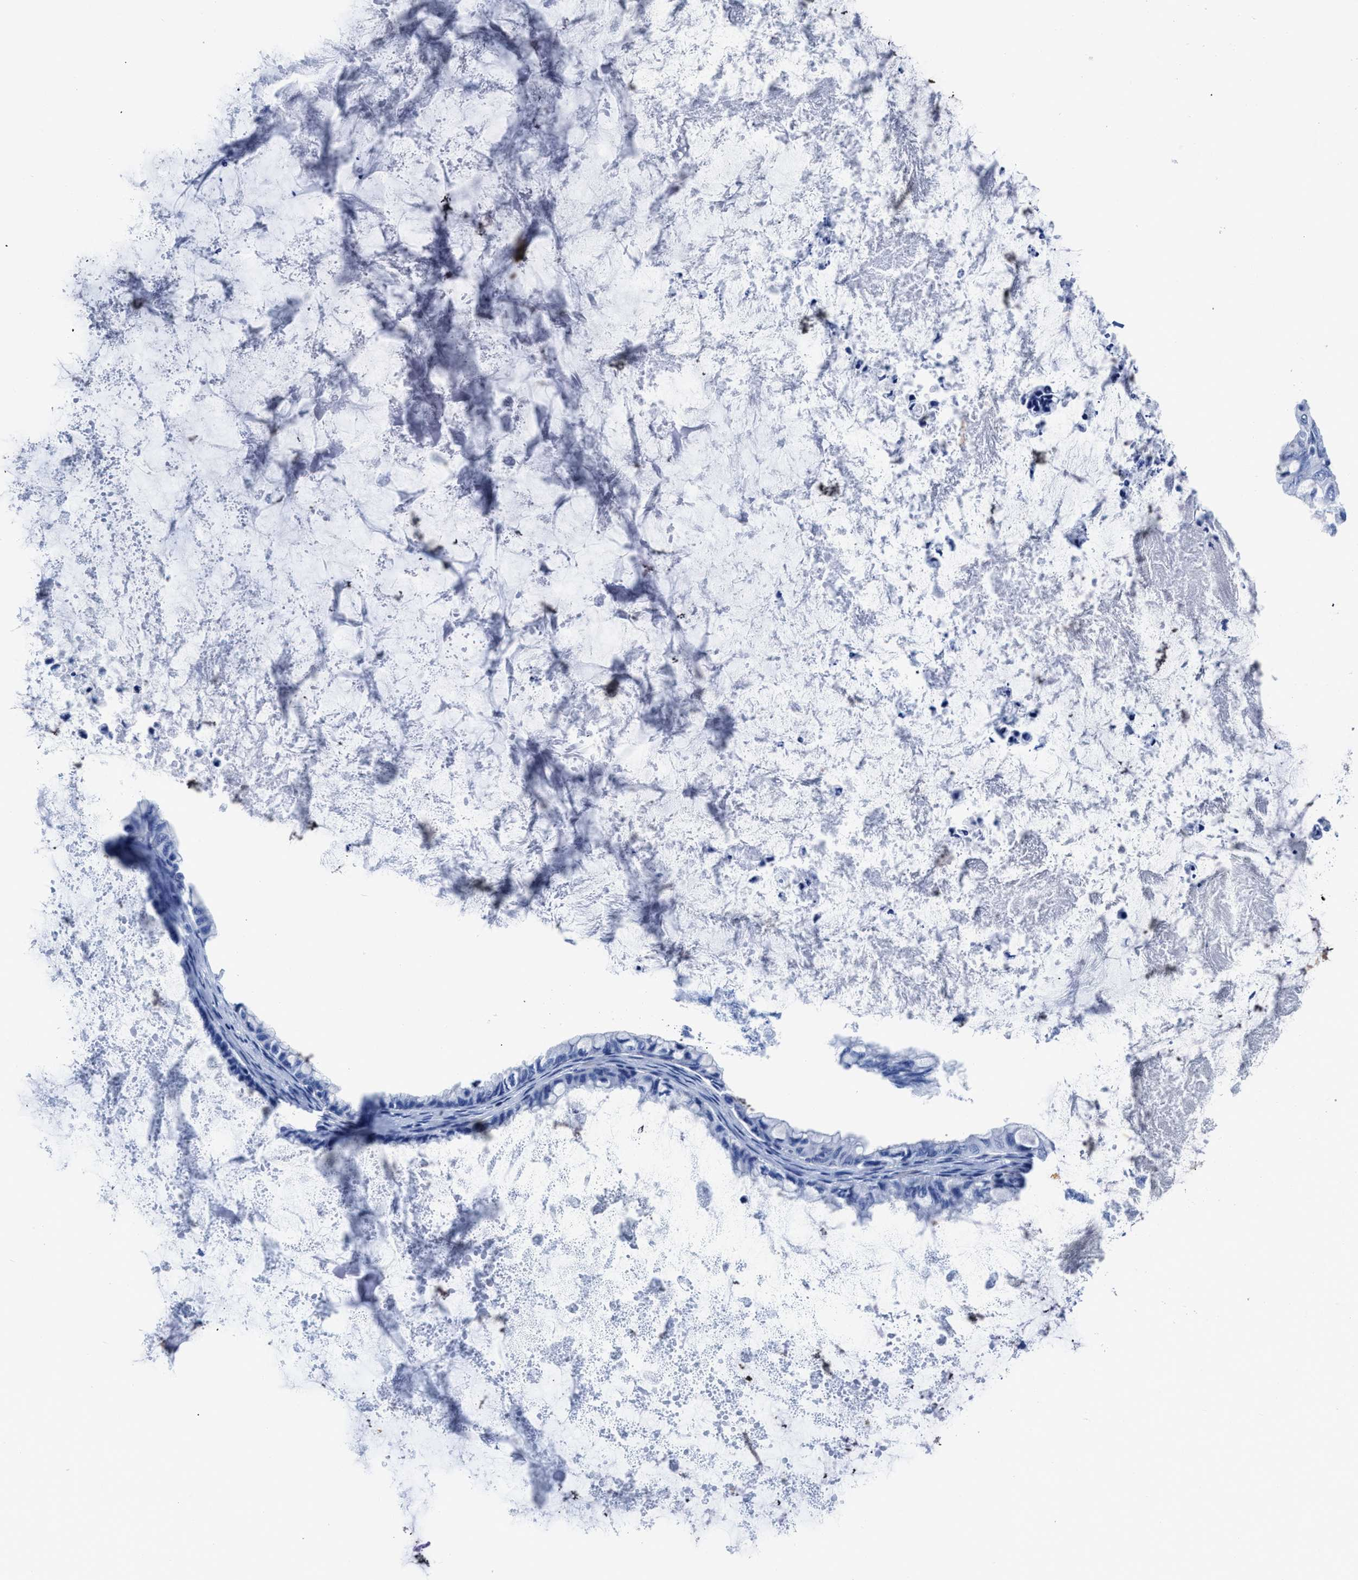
{"staining": {"intensity": "negative", "quantity": "none", "location": "none"}, "tissue": "ovarian cancer", "cell_type": "Tumor cells", "image_type": "cancer", "snomed": [{"axis": "morphology", "description": "Cystadenocarcinoma, mucinous, NOS"}, {"axis": "topography", "description": "Ovary"}], "caption": "An immunohistochemistry (IHC) photomicrograph of ovarian cancer (mucinous cystadenocarcinoma) is shown. There is no staining in tumor cells of ovarian cancer (mucinous cystadenocarcinoma).", "gene": "AQP1", "patient": {"sex": "female", "age": 80}}